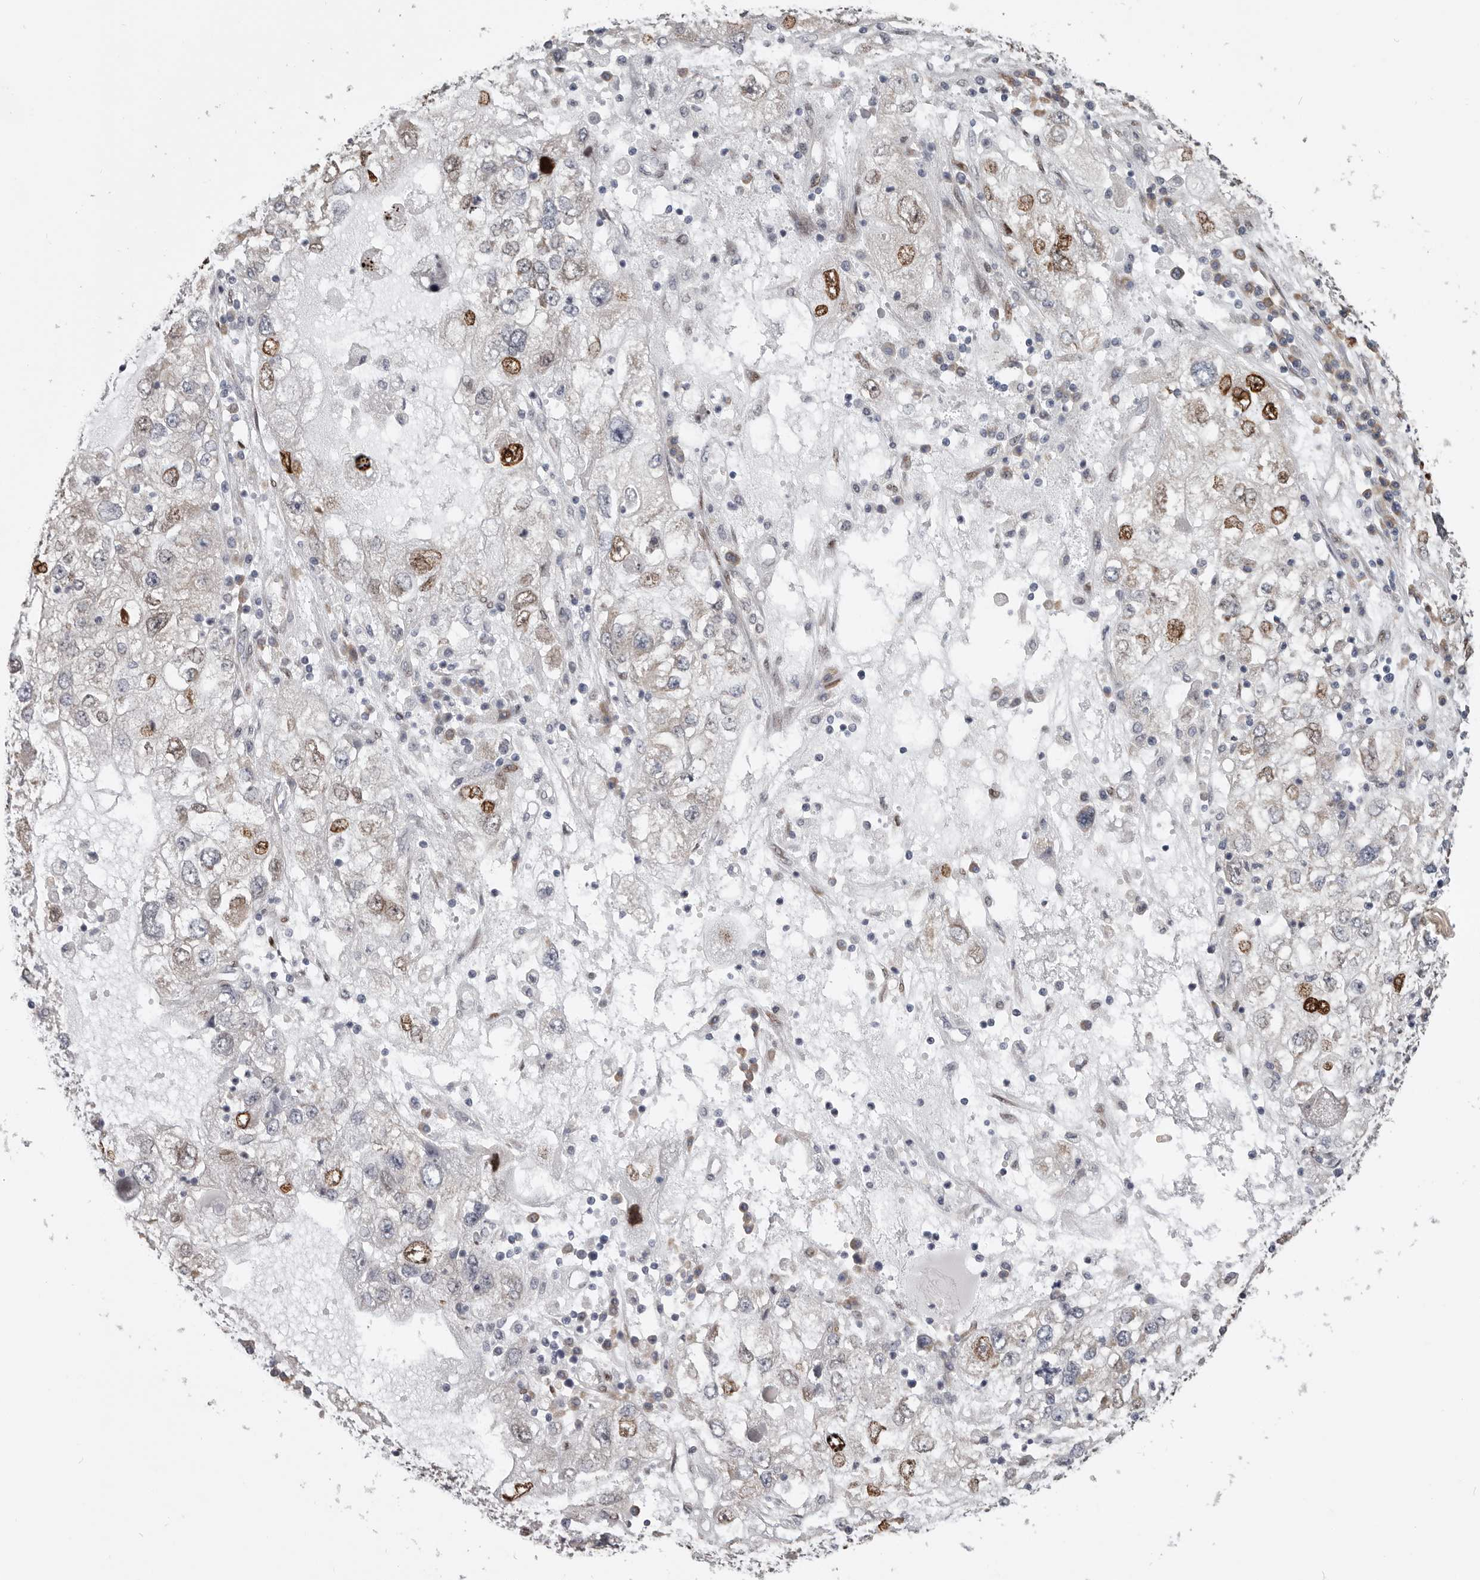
{"staining": {"intensity": "strong", "quantity": "<25%", "location": "nuclear"}, "tissue": "endometrial cancer", "cell_type": "Tumor cells", "image_type": "cancer", "snomed": [{"axis": "morphology", "description": "Adenocarcinoma, NOS"}, {"axis": "topography", "description": "Endometrium"}], "caption": "The photomicrograph reveals a brown stain indicating the presence of a protein in the nuclear of tumor cells in adenocarcinoma (endometrial). (brown staining indicates protein expression, while blue staining denotes nuclei).", "gene": "SRP19", "patient": {"sex": "female", "age": 49}}